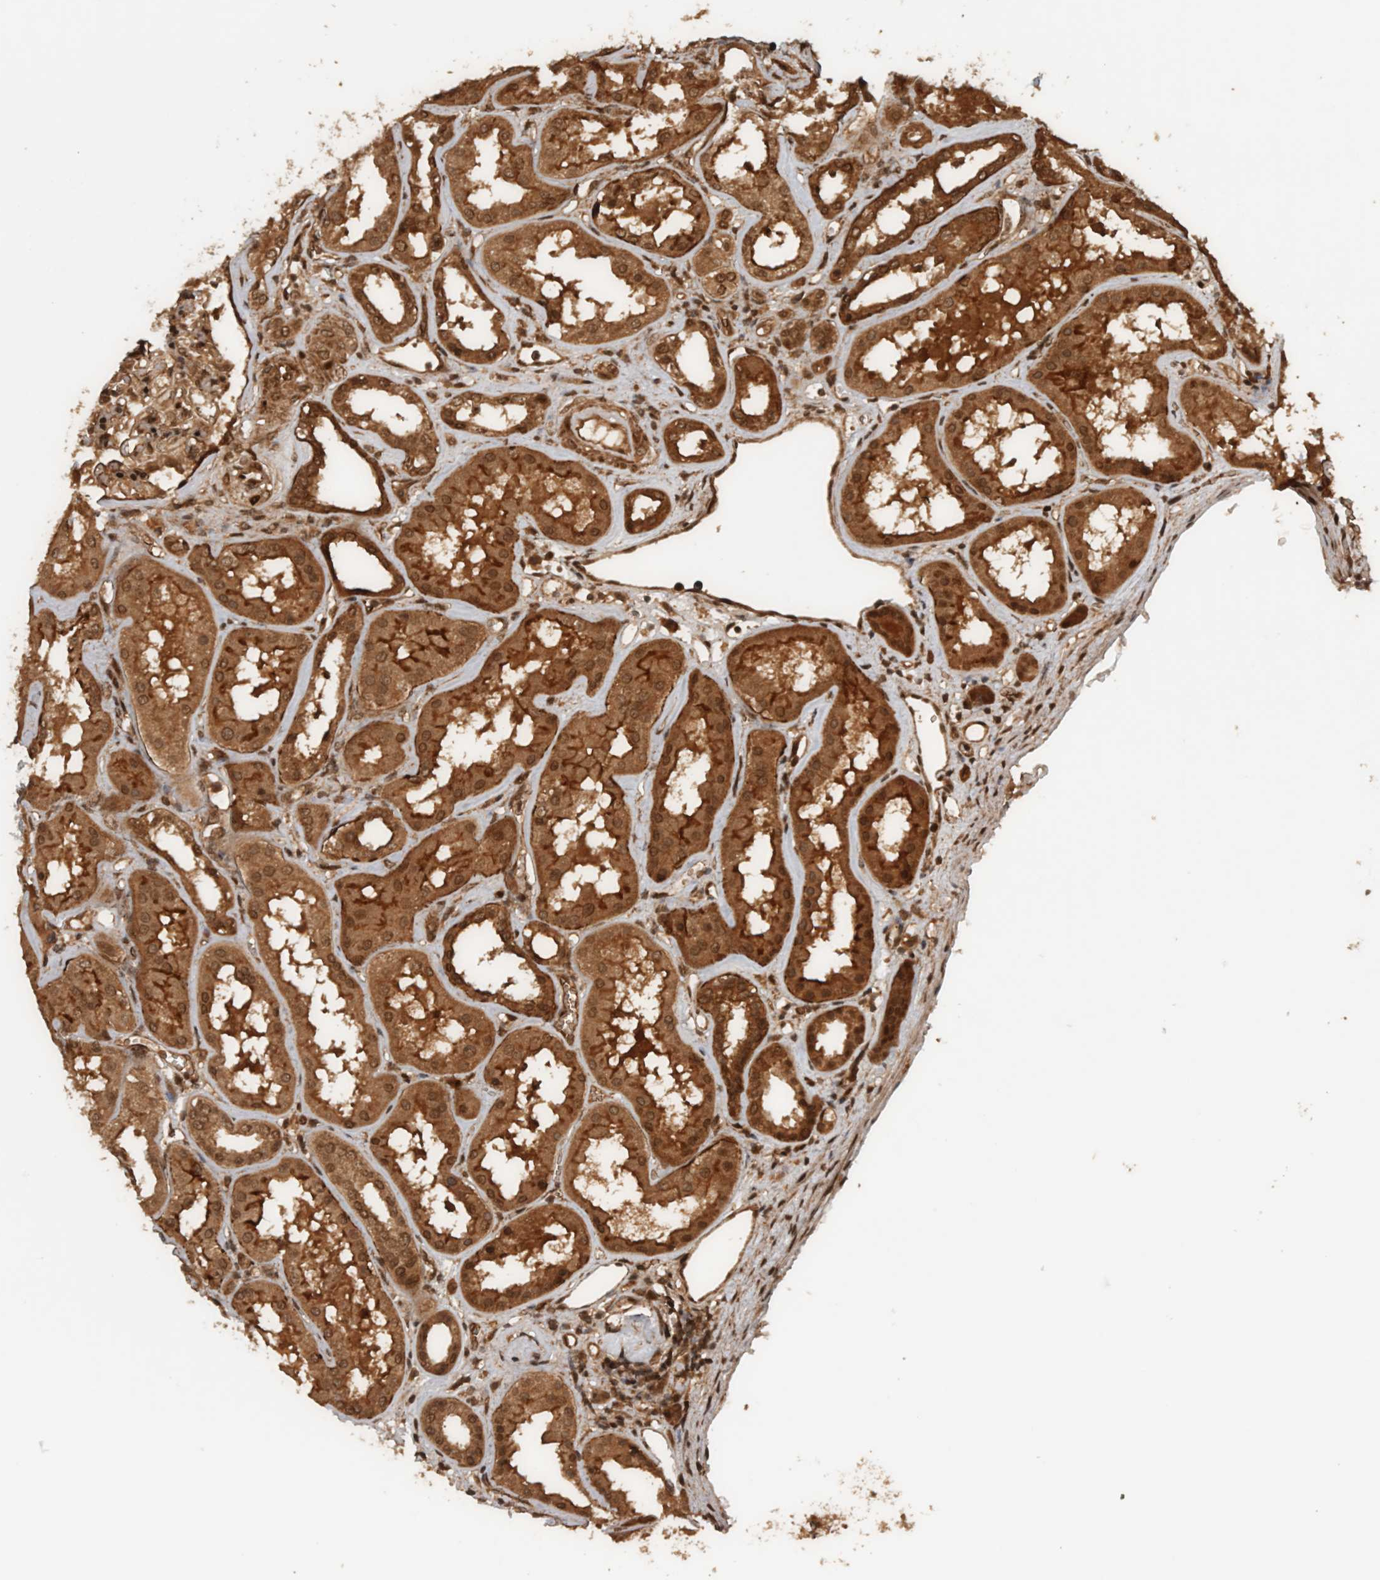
{"staining": {"intensity": "moderate", "quantity": ">75%", "location": "nuclear"}, "tissue": "kidney", "cell_type": "Cells in glomeruli", "image_type": "normal", "snomed": [{"axis": "morphology", "description": "Normal tissue, NOS"}, {"axis": "topography", "description": "Kidney"}], "caption": "Immunohistochemical staining of unremarkable kidney reveals moderate nuclear protein staining in about >75% of cells in glomeruli.", "gene": "CNTROB", "patient": {"sex": "female", "age": 56}}